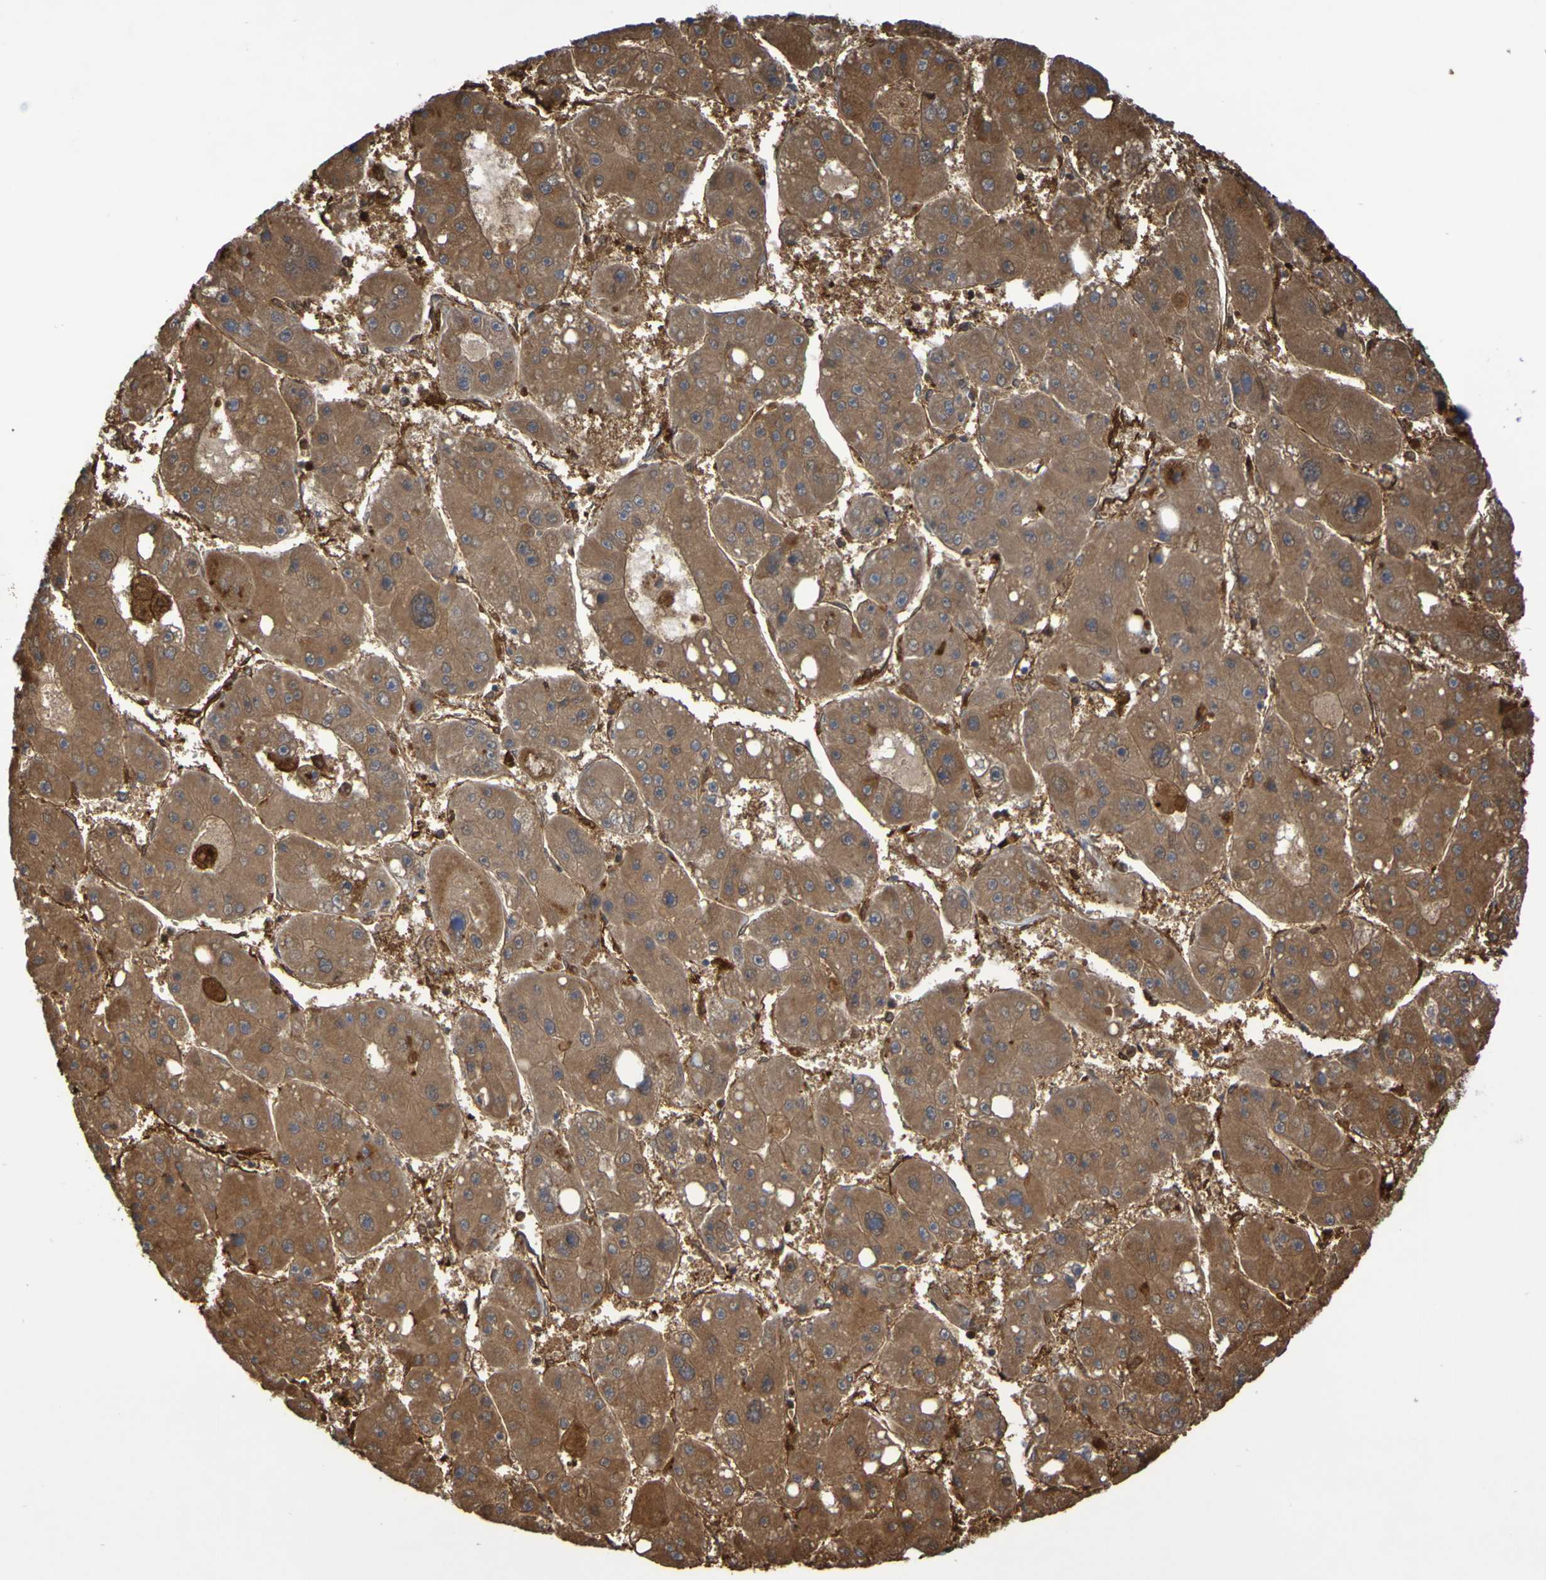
{"staining": {"intensity": "moderate", "quantity": ">75%", "location": "cytoplasmic/membranous"}, "tissue": "liver cancer", "cell_type": "Tumor cells", "image_type": "cancer", "snomed": [{"axis": "morphology", "description": "Carcinoma, Hepatocellular, NOS"}, {"axis": "topography", "description": "Liver"}], "caption": "About >75% of tumor cells in human liver hepatocellular carcinoma reveal moderate cytoplasmic/membranous protein expression as visualized by brown immunohistochemical staining.", "gene": "SERPINB6", "patient": {"sex": "female", "age": 61}}